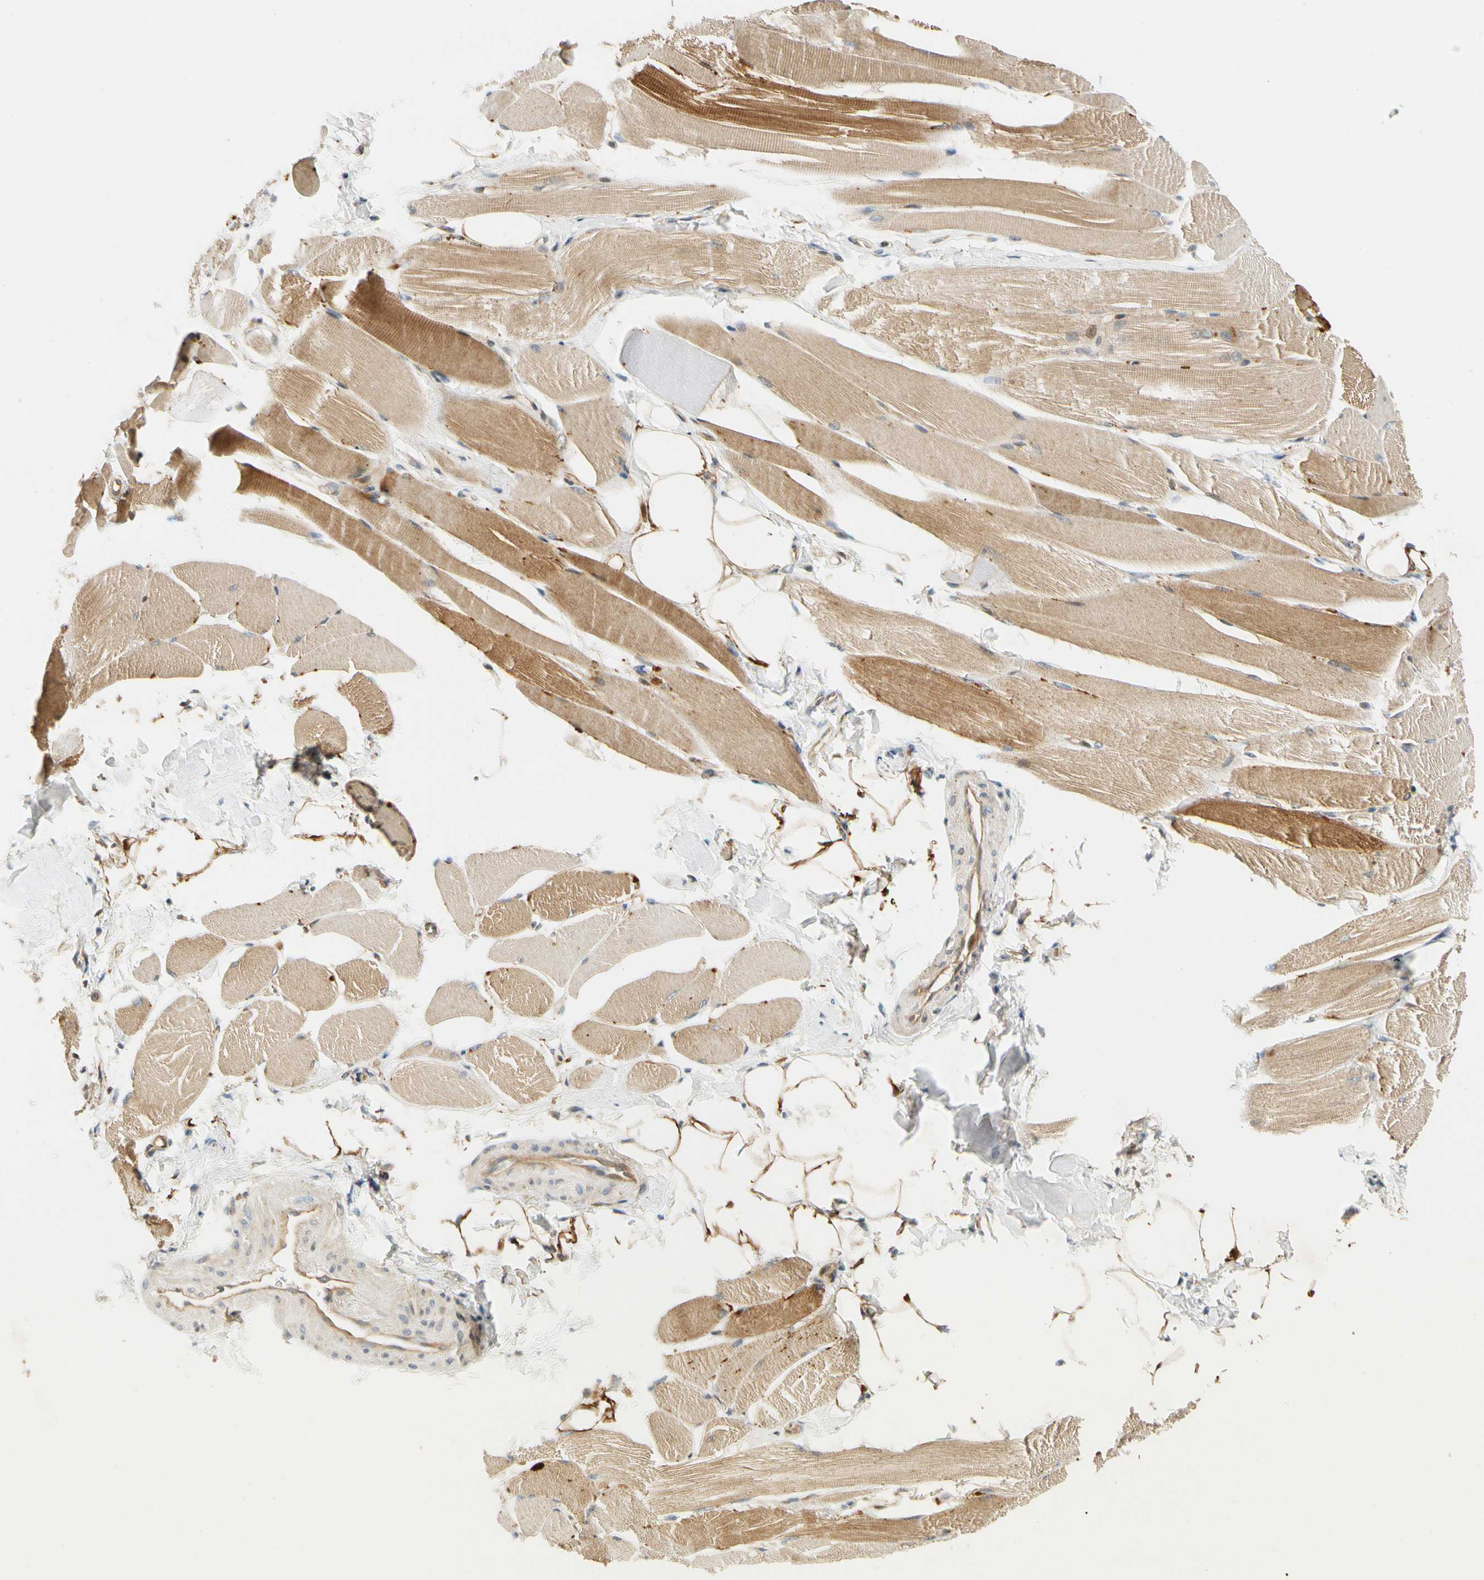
{"staining": {"intensity": "moderate", "quantity": ">75%", "location": "cytoplasmic/membranous"}, "tissue": "skeletal muscle", "cell_type": "Myocytes", "image_type": "normal", "snomed": [{"axis": "morphology", "description": "Normal tissue, NOS"}, {"axis": "topography", "description": "Skeletal muscle"}, {"axis": "topography", "description": "Peripheral nerve tissue"}], "caption": "A high-resolution micrograph shows immunohistochemistry staining of normal skeletal muscle, which demonstrates moderate cytoplasmic/membranous expression in about >75% of myocytes. (Brightfield microscopy of DAB IHC at high magnification).", "gene": "GATD1", "patient": {"sex": "female", "age": 84}}